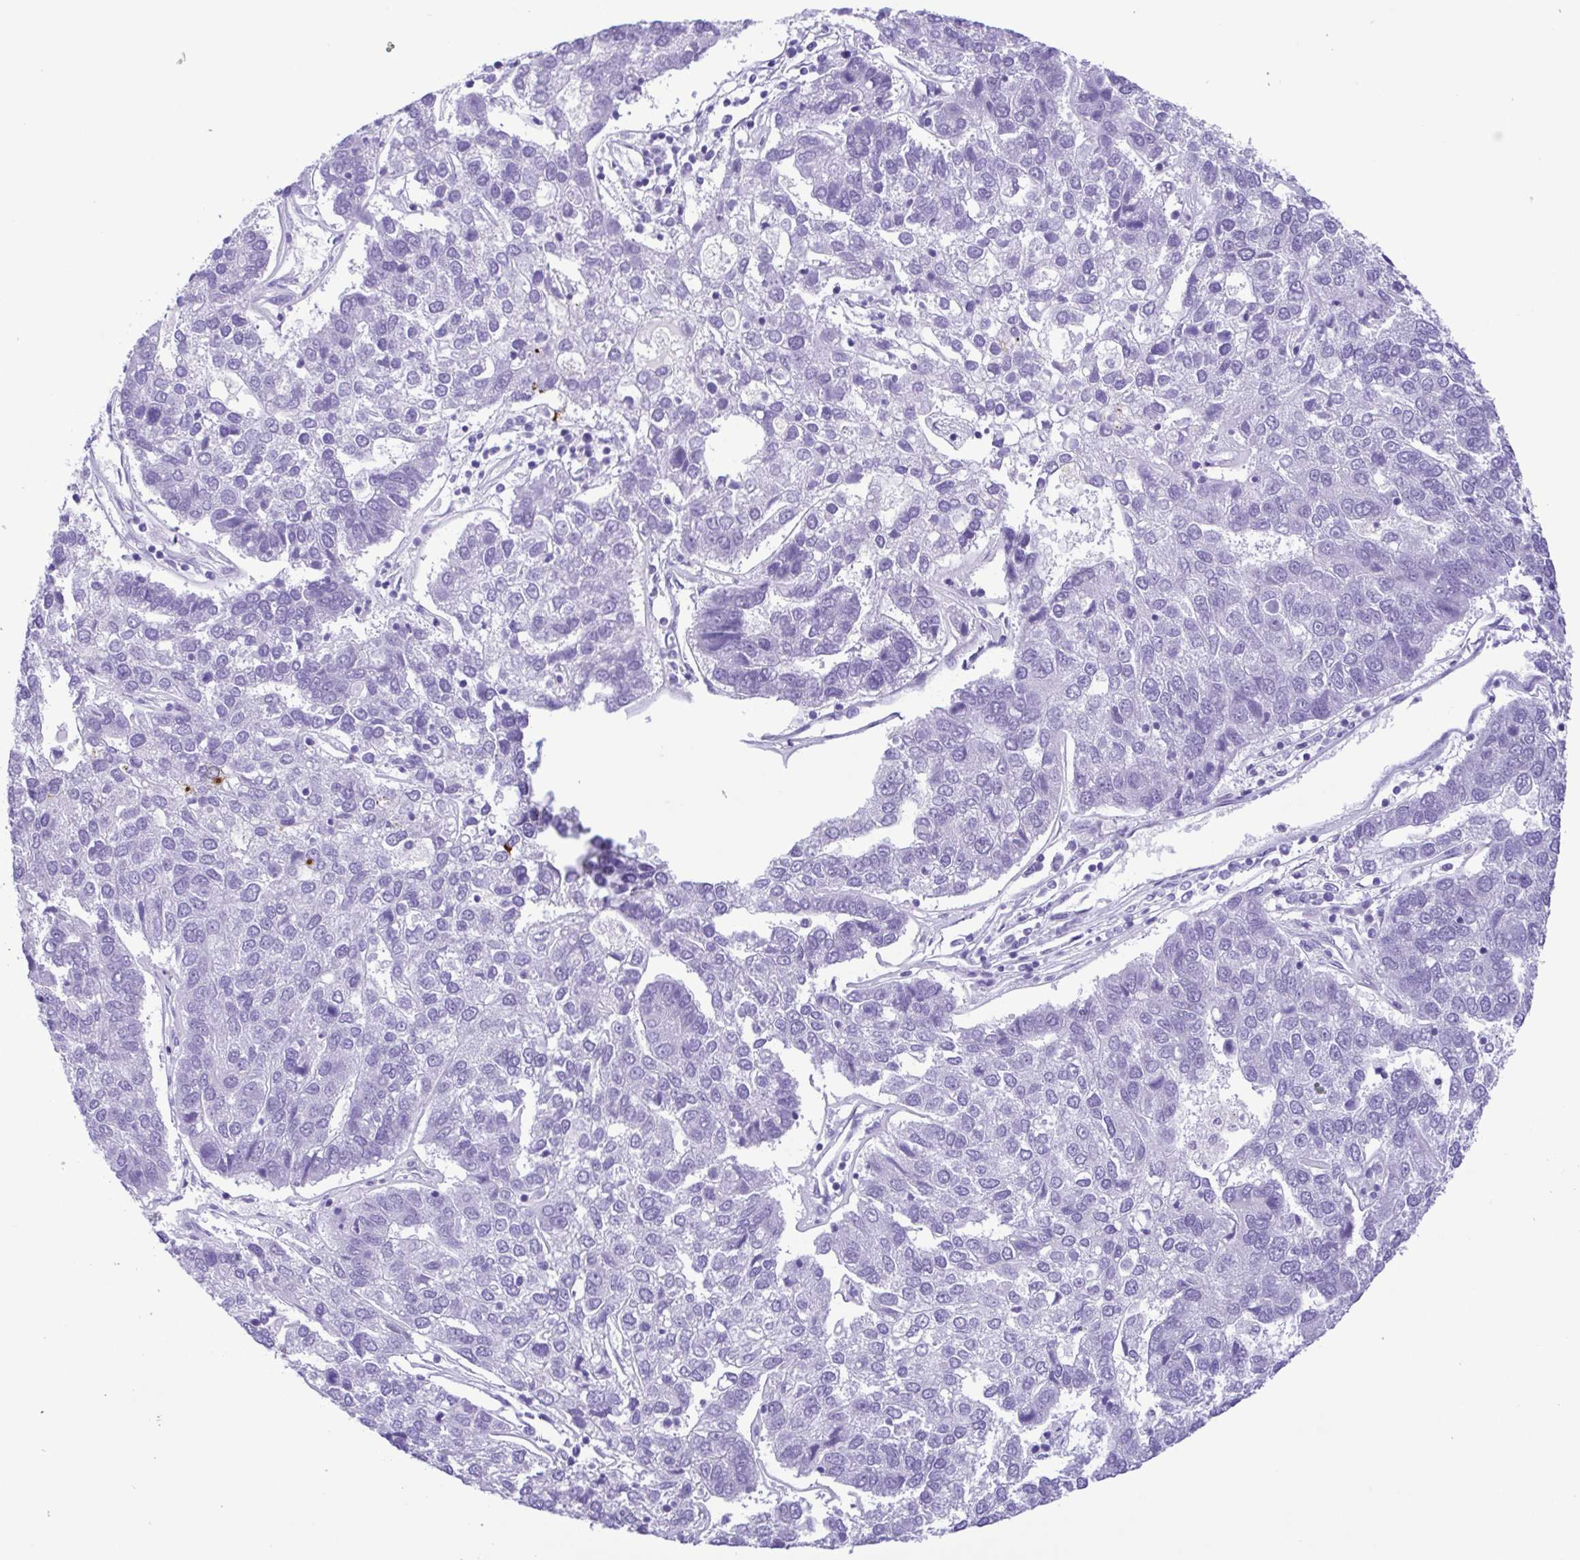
{"staining": {"intensity": "negative", "quantity": "none", "location": "none"}, "tissue": "pancreatic cancer", "cell_type": "Tumor cells", "image_type": "cancer", "snomed": [{"axis": "morphology", "description": "Adenocarcinoma, NOS"}, {"axis": "topography", "description": "Pancreas"}], "caption": "Photomicrograph shows no protein expression in tumor cells of pancreatic cancer (adenocarcinoma) tissue.", "gene": "OVGP1", "patient": {"sex": "female", "age": 61}}